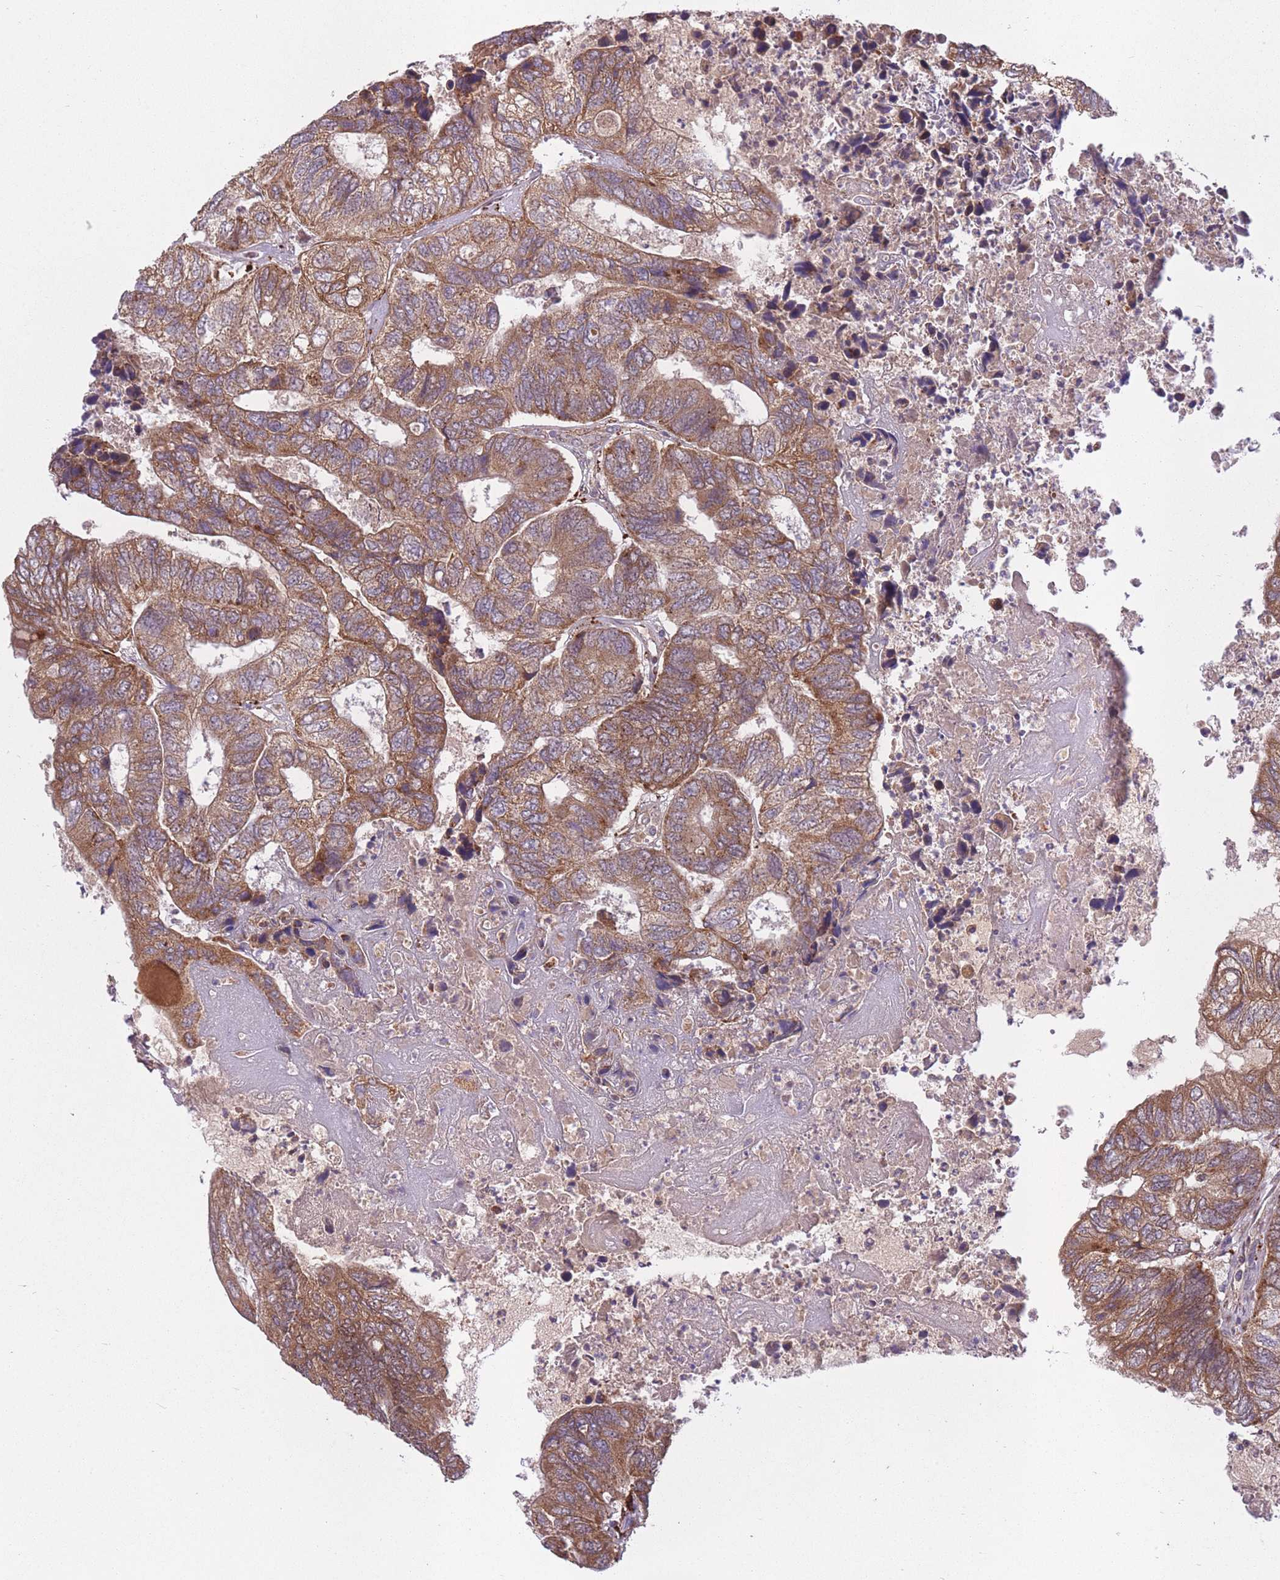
{"staining": {"intensity": "moderate", "quantity": ">75%", "location": "cytoplasmic/membranous"}, "tissue": "colorectal cancer", "cell_type": "Tumor cells", "image_type": "cancer", "snomed": [{"axis": "morphology", "description": "Adenocarcinoma, NOS"}, {"axis": "topography", "description": "Colon"}], "caption": "High-magnification brightfield microscopy of colorectal cancer (adenocarcinoma) stained with DAB (3,3'-diaminobenzidine) (brown) and counterstained with hematoxylin (blue). tumor cells exhibit moderate cytoplasmic/membranous staining is present in approximately>75% of cells.", "gene": "POLR3F", "patient": {"sex": "female", "age": 67}}